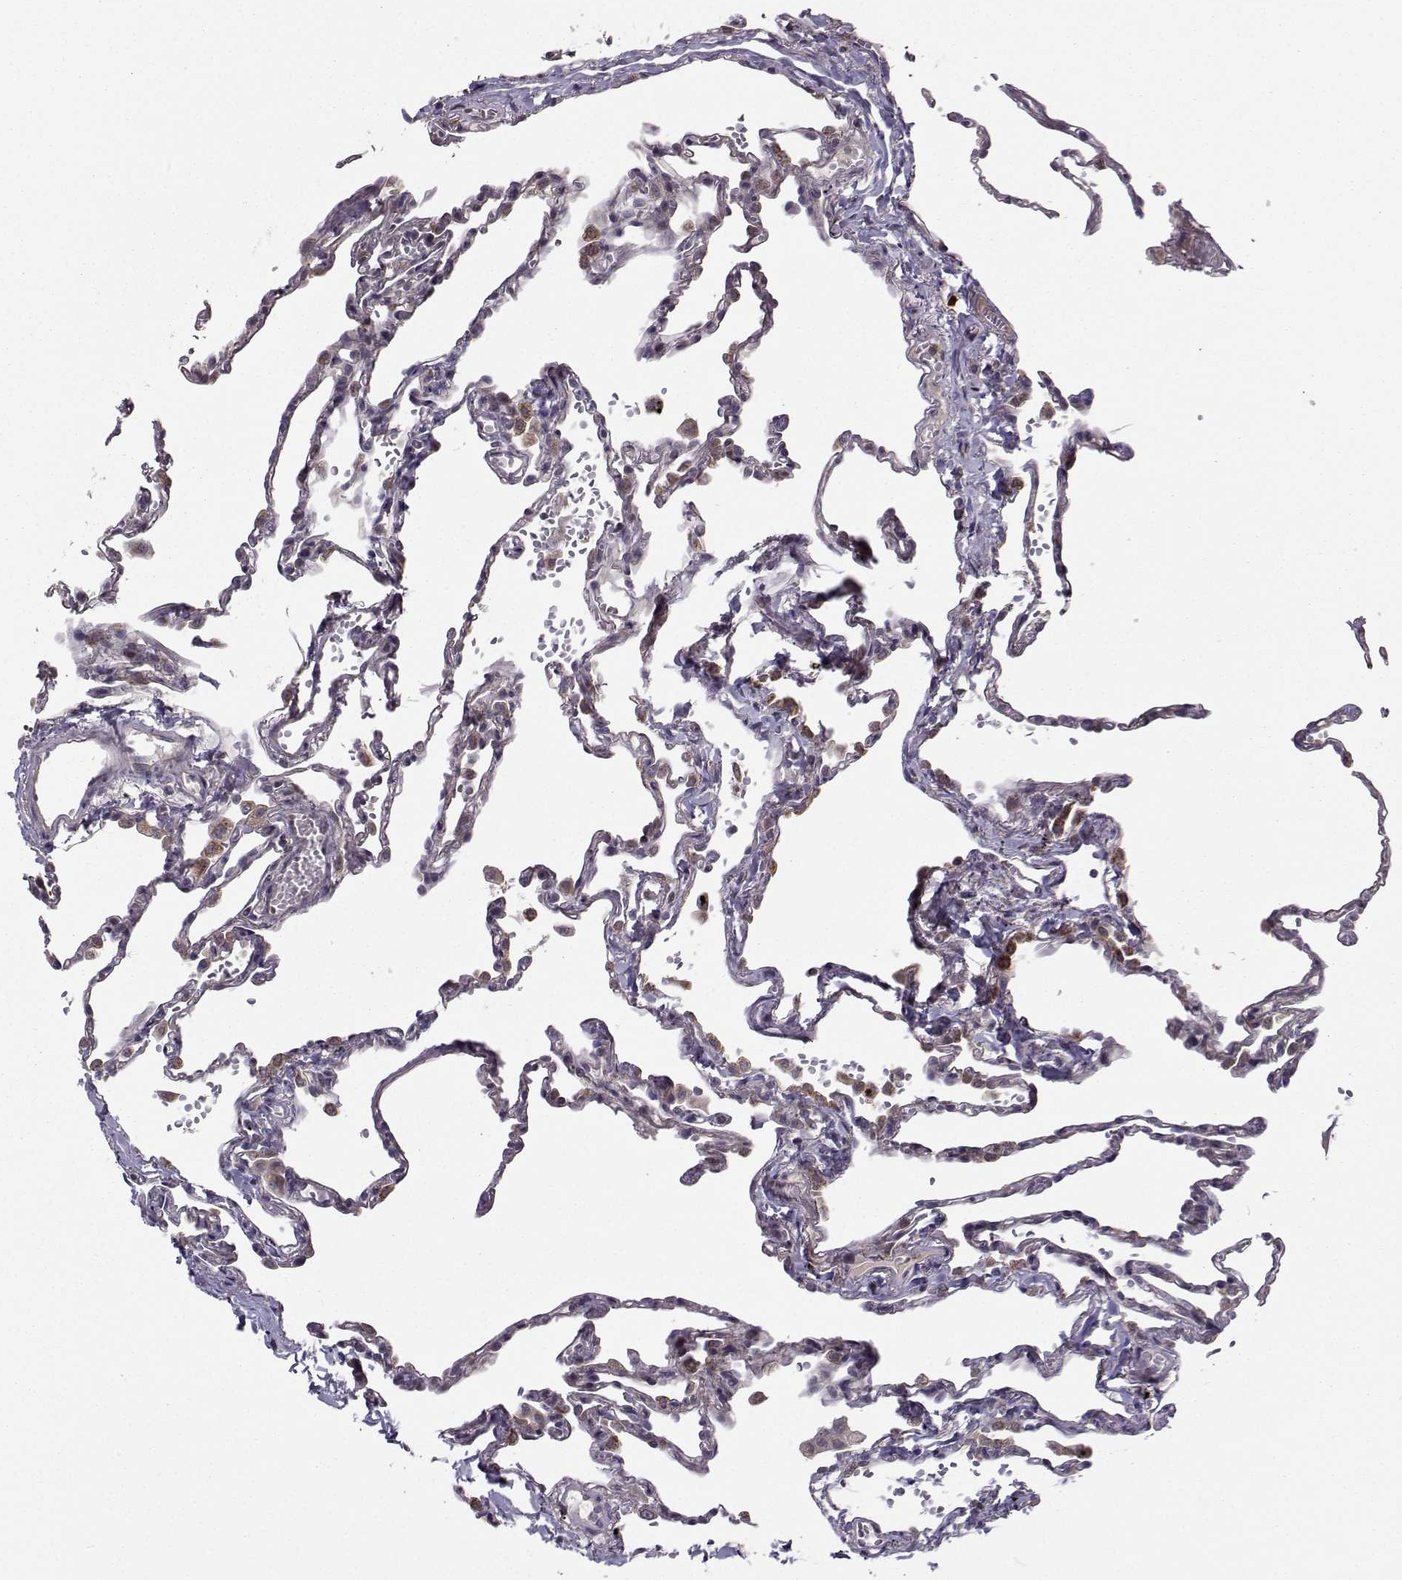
{"staining": {"intensity": "moderate", "quantity": "<25%", "location": "cytoplasmic/membranous"}, "tissue": "lung", "cell_type": "Alveolar cells", "image_type": "normal", "snomed": [{"axis": "morphology", "description": "Normal tissue, NOS"}, {"axis": "topography", "description": "Lung"}], "caption": "A histopathology image of human lung stained for a protein demonstrates moderate cytoplasmic/membranous brown staining in alveolar cells. (Stains: DAB in brown, nuclei in blue, Microscopy: brightfield microscopy at high magnification).", "gene": "NECAB3", "patient": {"sex": "male", "age": 78}}